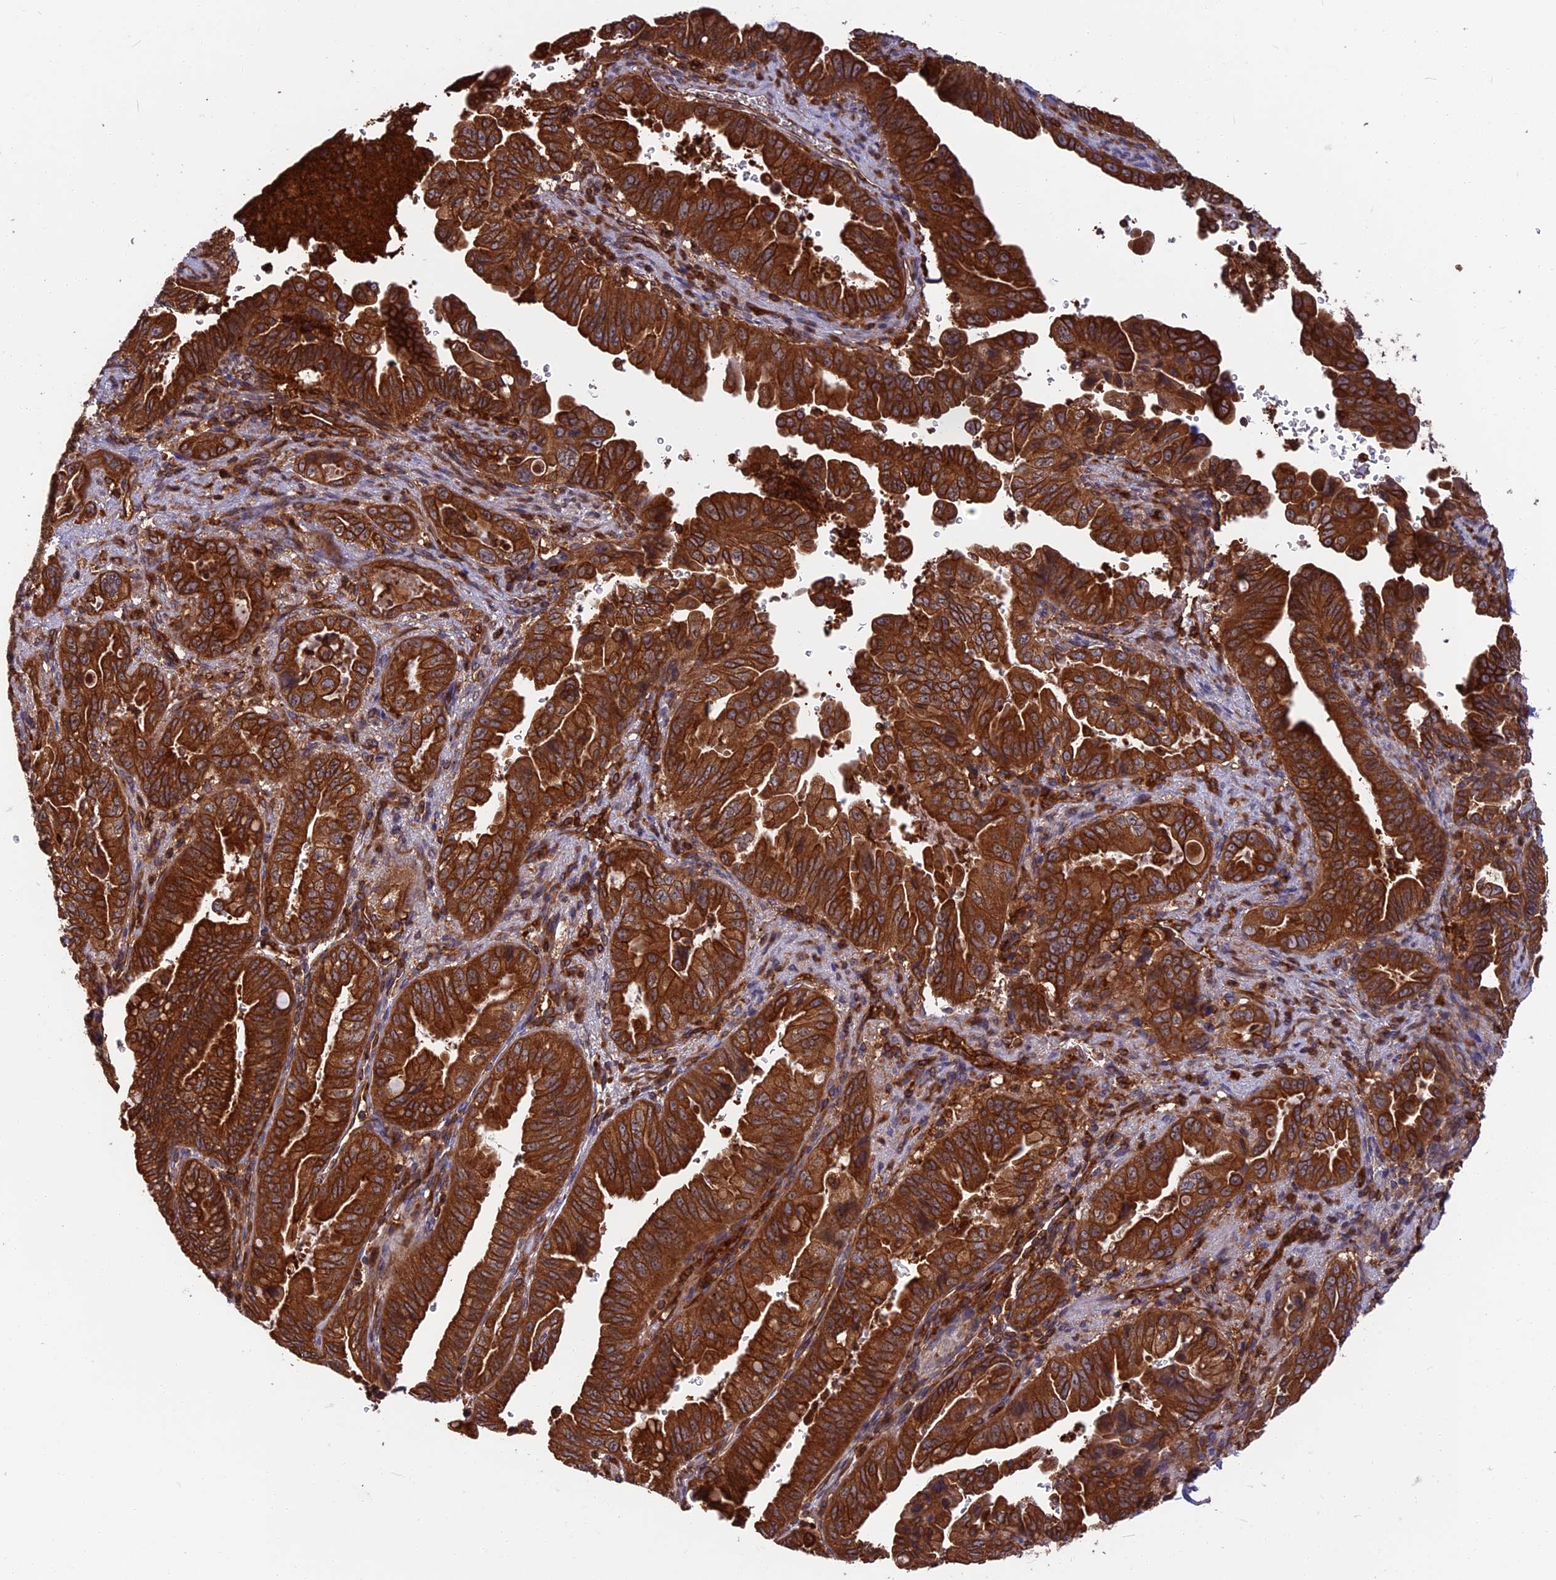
{"staining": {"intensity": "strong", "quantity": ">75%", "location": "cytoplasmic/membranous"}, "tissue": "pancreatic cancer", "cell_type": "Tumor cells", "image_type": "cancer", "snomed": [{"axis": "morphology", "description": "Adenocarcinoma, NOS"}, {"axis": "topography", "description": "Pancreas"}], "caption": "About >75% of tumor cells in pancreatic adenocarcinoma demonstrate strong cytoplasmic/membranous protein expression as visualized by brown immunohistochemical staining.", "gene": "WDR1", "patient": {"sex": "male", "age": 70}}